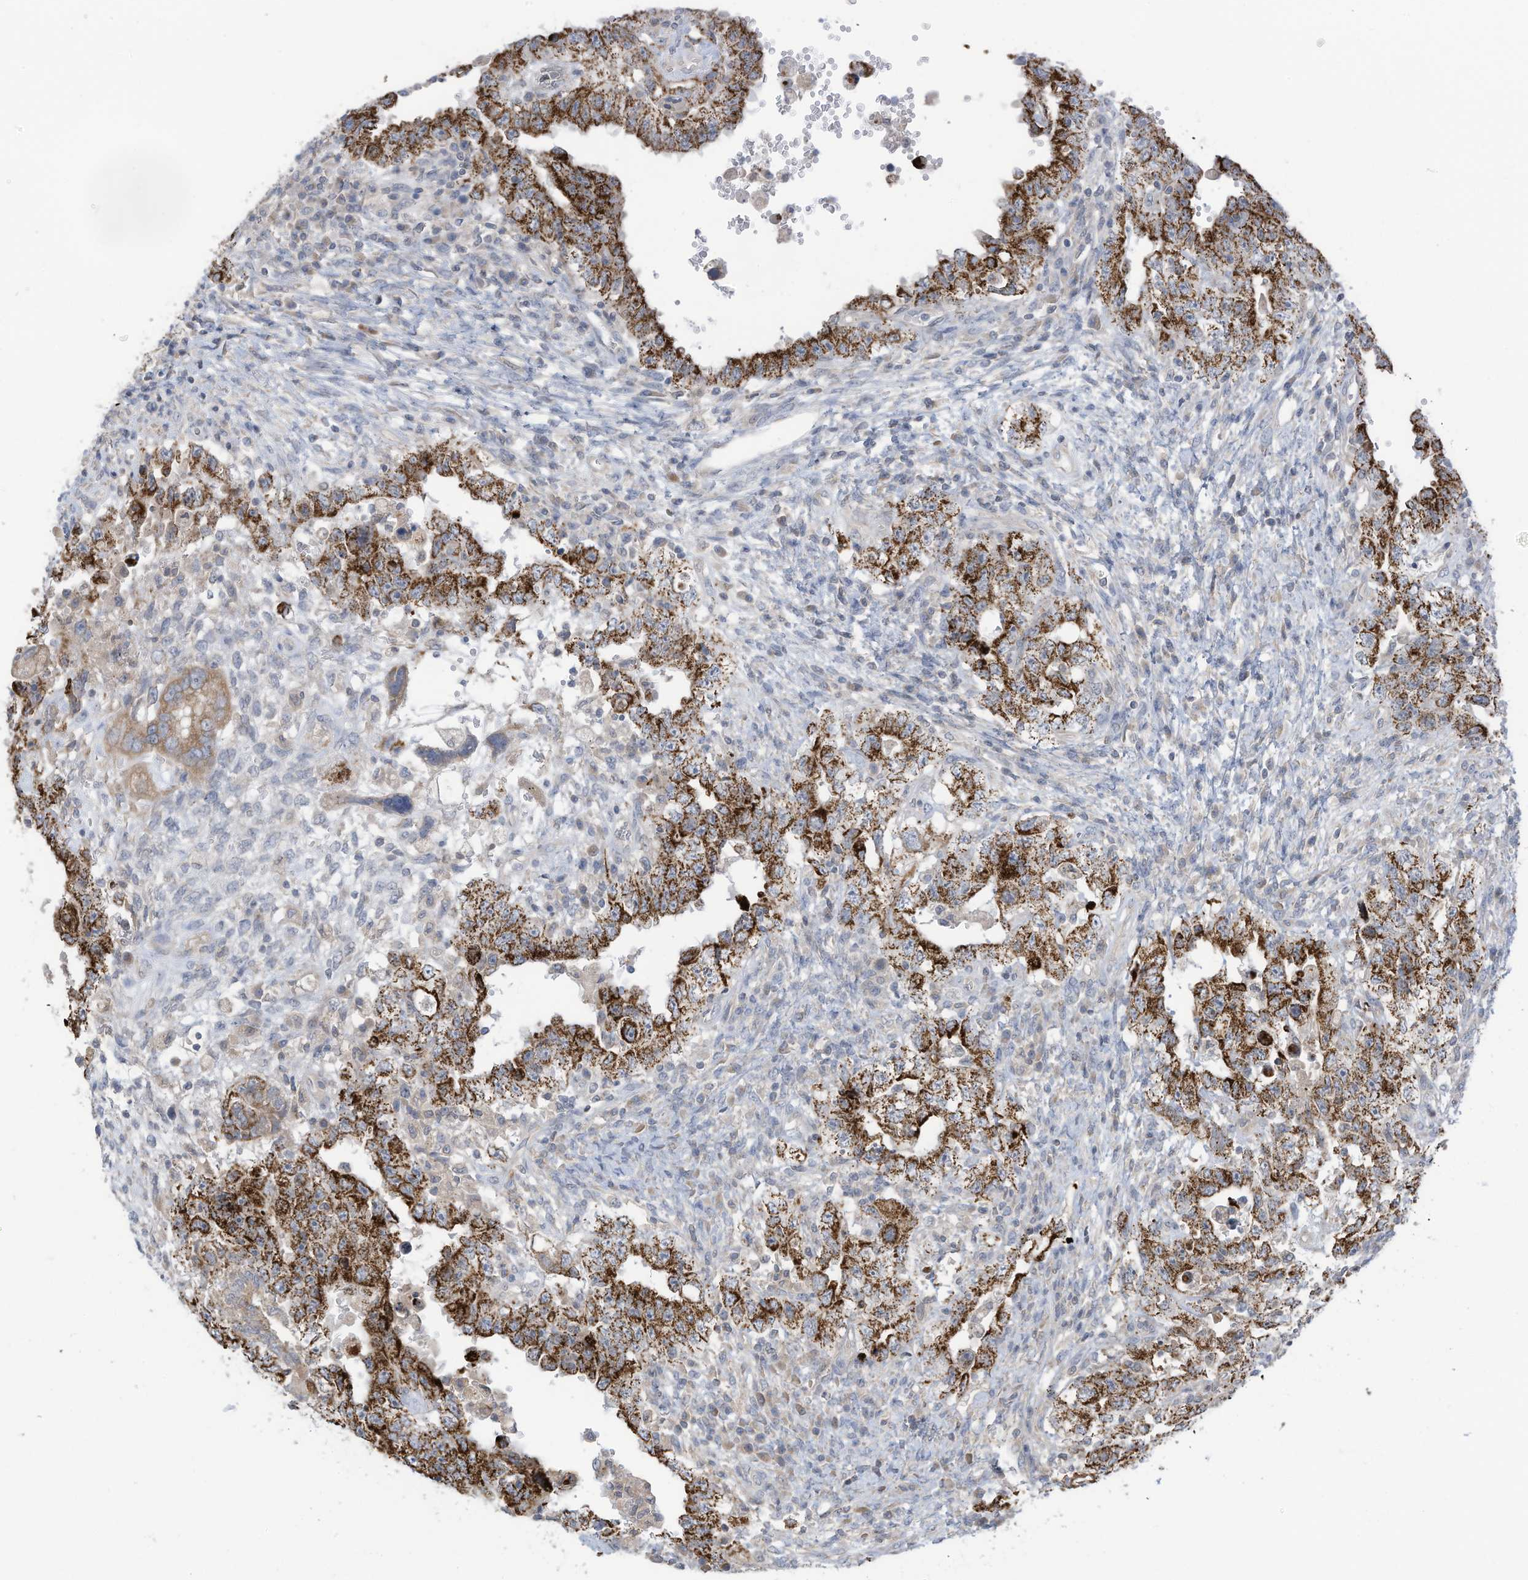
{"staining": {"intensity": "strong", "quantity": ">75%", "location": "cytoplasmic/membranous"}, "tissue": "testis cancer", "cell_type": "Tumor cells", "image_type": "cancer", "snomed": [{"axis": "morphology", "description": "Carcinoma, Embryonal, NOS"}, {"axis": "topography", "description": "Testis"}], "caption": "Protein expression analysis of human testis embryonal carcinoma reveals strong cytoplasmic/membranous staining in about >75% of tumor cells.", "gene": "SCGB1D2", "patient": {"sex": "male", "age": 26}}